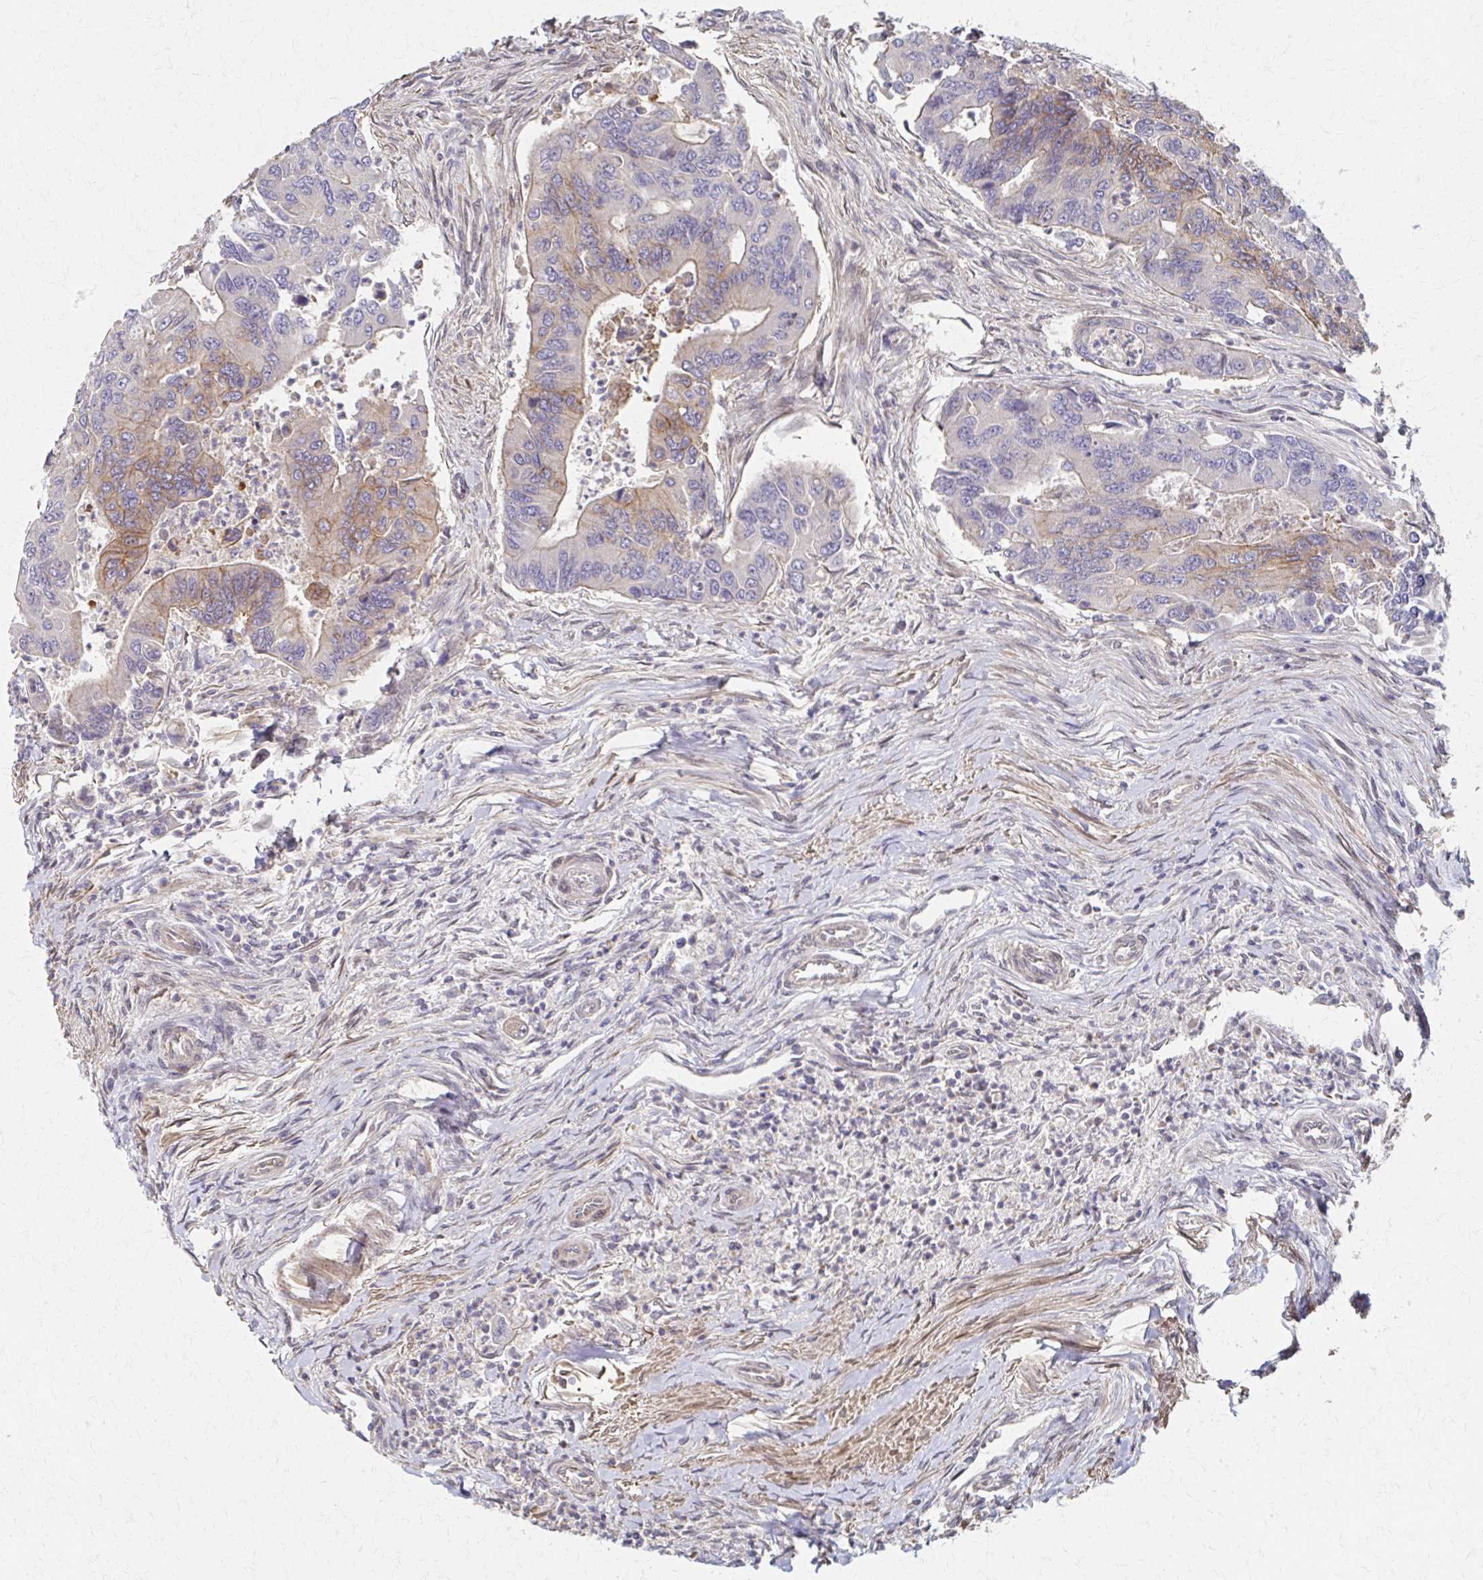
{"staining": {"intensity": "moderate", "quantity": "<25%", "location": "cytoplasmic/membranous"}, "tissue": "colorectal cancer", "cell_type": "Tumor cells", "image_type": "cancer", "snomed": [{"axis": "morphology", "description": "Adenocarcinoma, NOS"}, {"axis": "topography", "description": "Colon"}], "caption": "This micrograph reveals adenocarcinoma (colorectal) stained with immunohistochemistry (IHC) to label a protein in brown. The cytoplasmic/membranous of tumor cells show moderate positivity for the protein. Nuclei are counter-stained blue.", "gene": "EOLA2", "patient": {"sex": "female", "age": 67}}